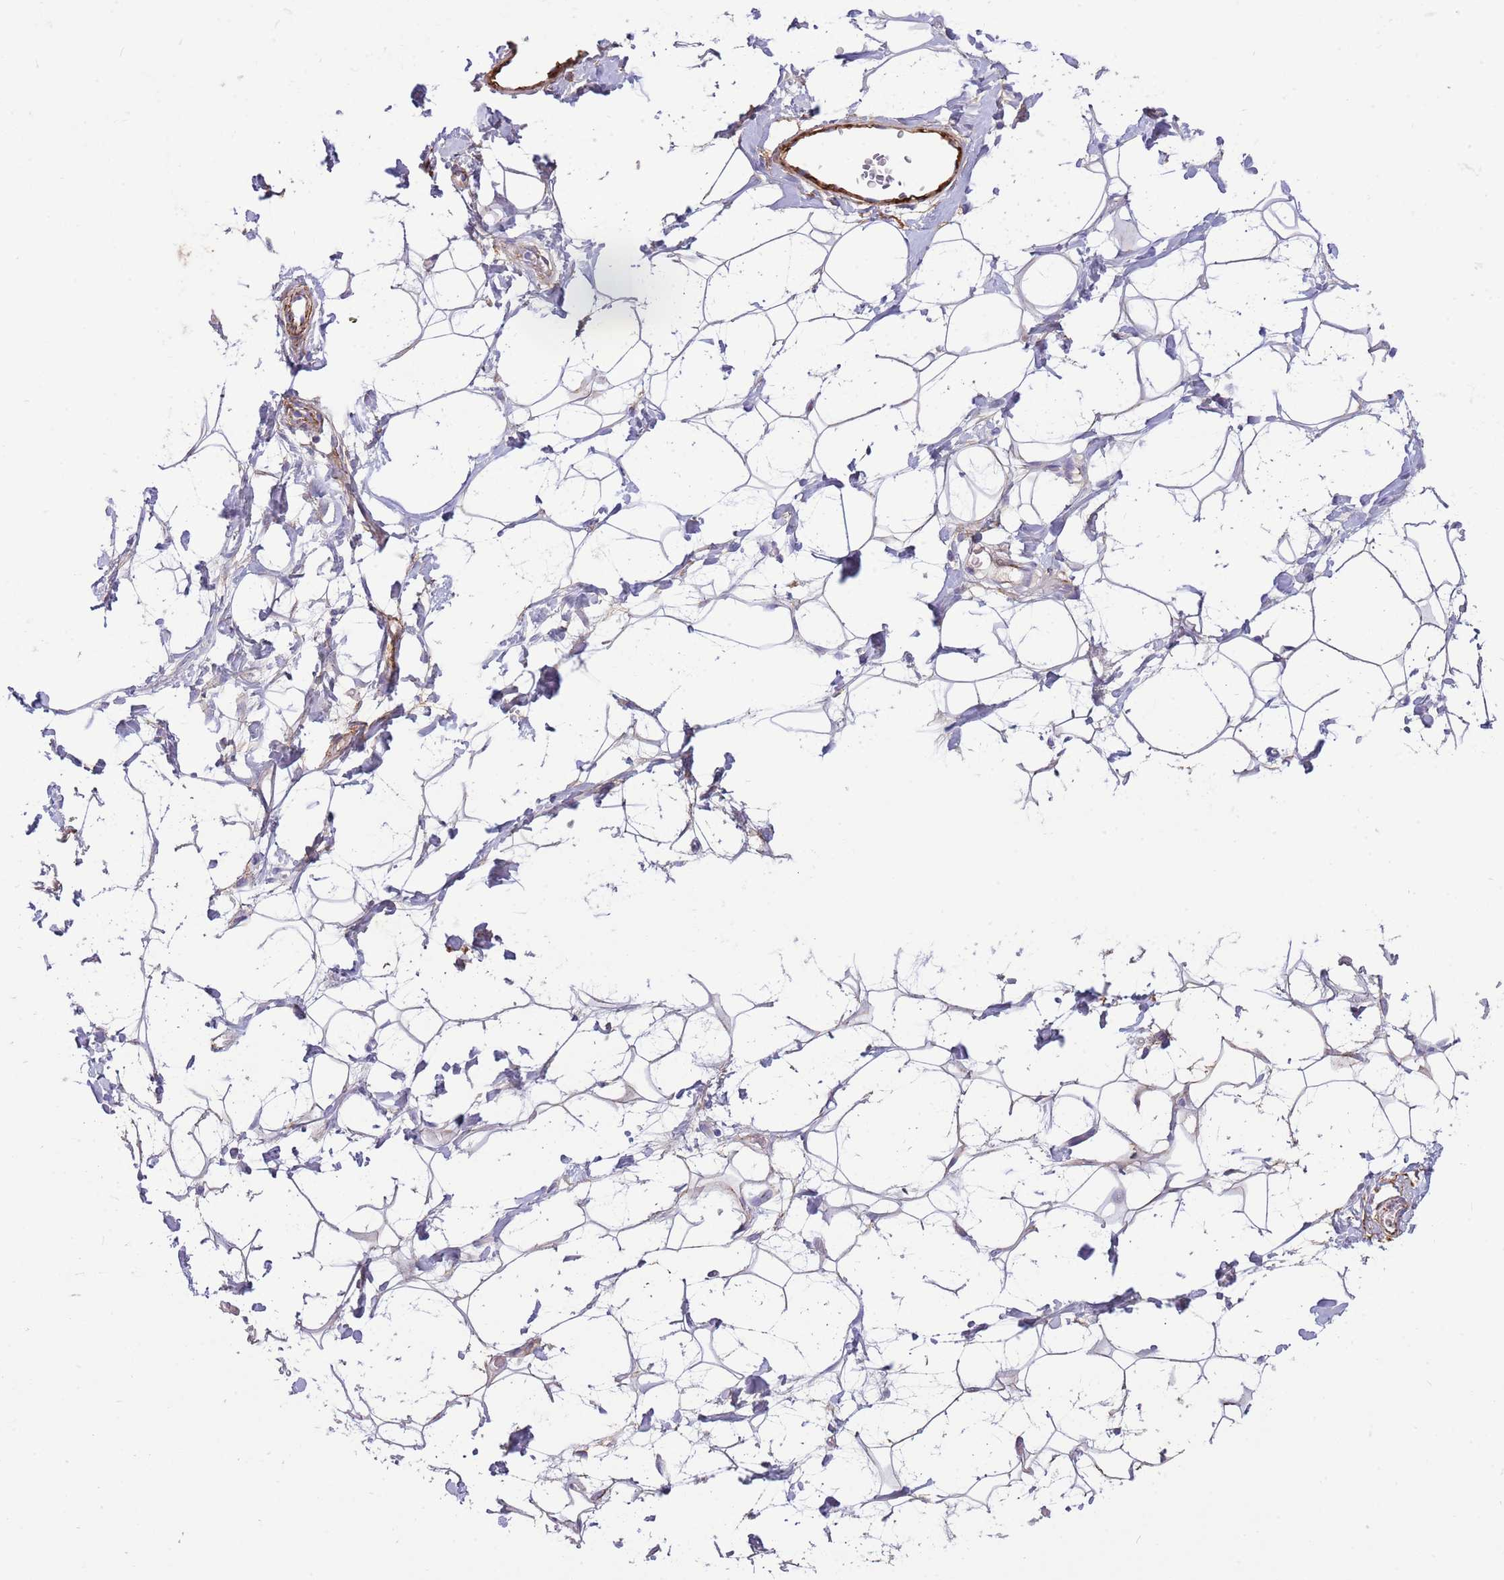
{"staining": {"intensity": "negative", "quantity": "none", "location": "none"}, "tissue": "adipose tissue", "cell_type": "Adipocytes", "image_type": "normal", "snomed": [{"axis": "morphology", "description": "Normal tissue, NOS"}, {"axis": "topography", "description": "Breast"}], "caption": "Human adipose tissue stained for a protein using immunohistochemistry (IHC) shows no expression in adipocytes.", "gene": "LEPROTL1", "patient": {"sex": "female", "age": 26}}